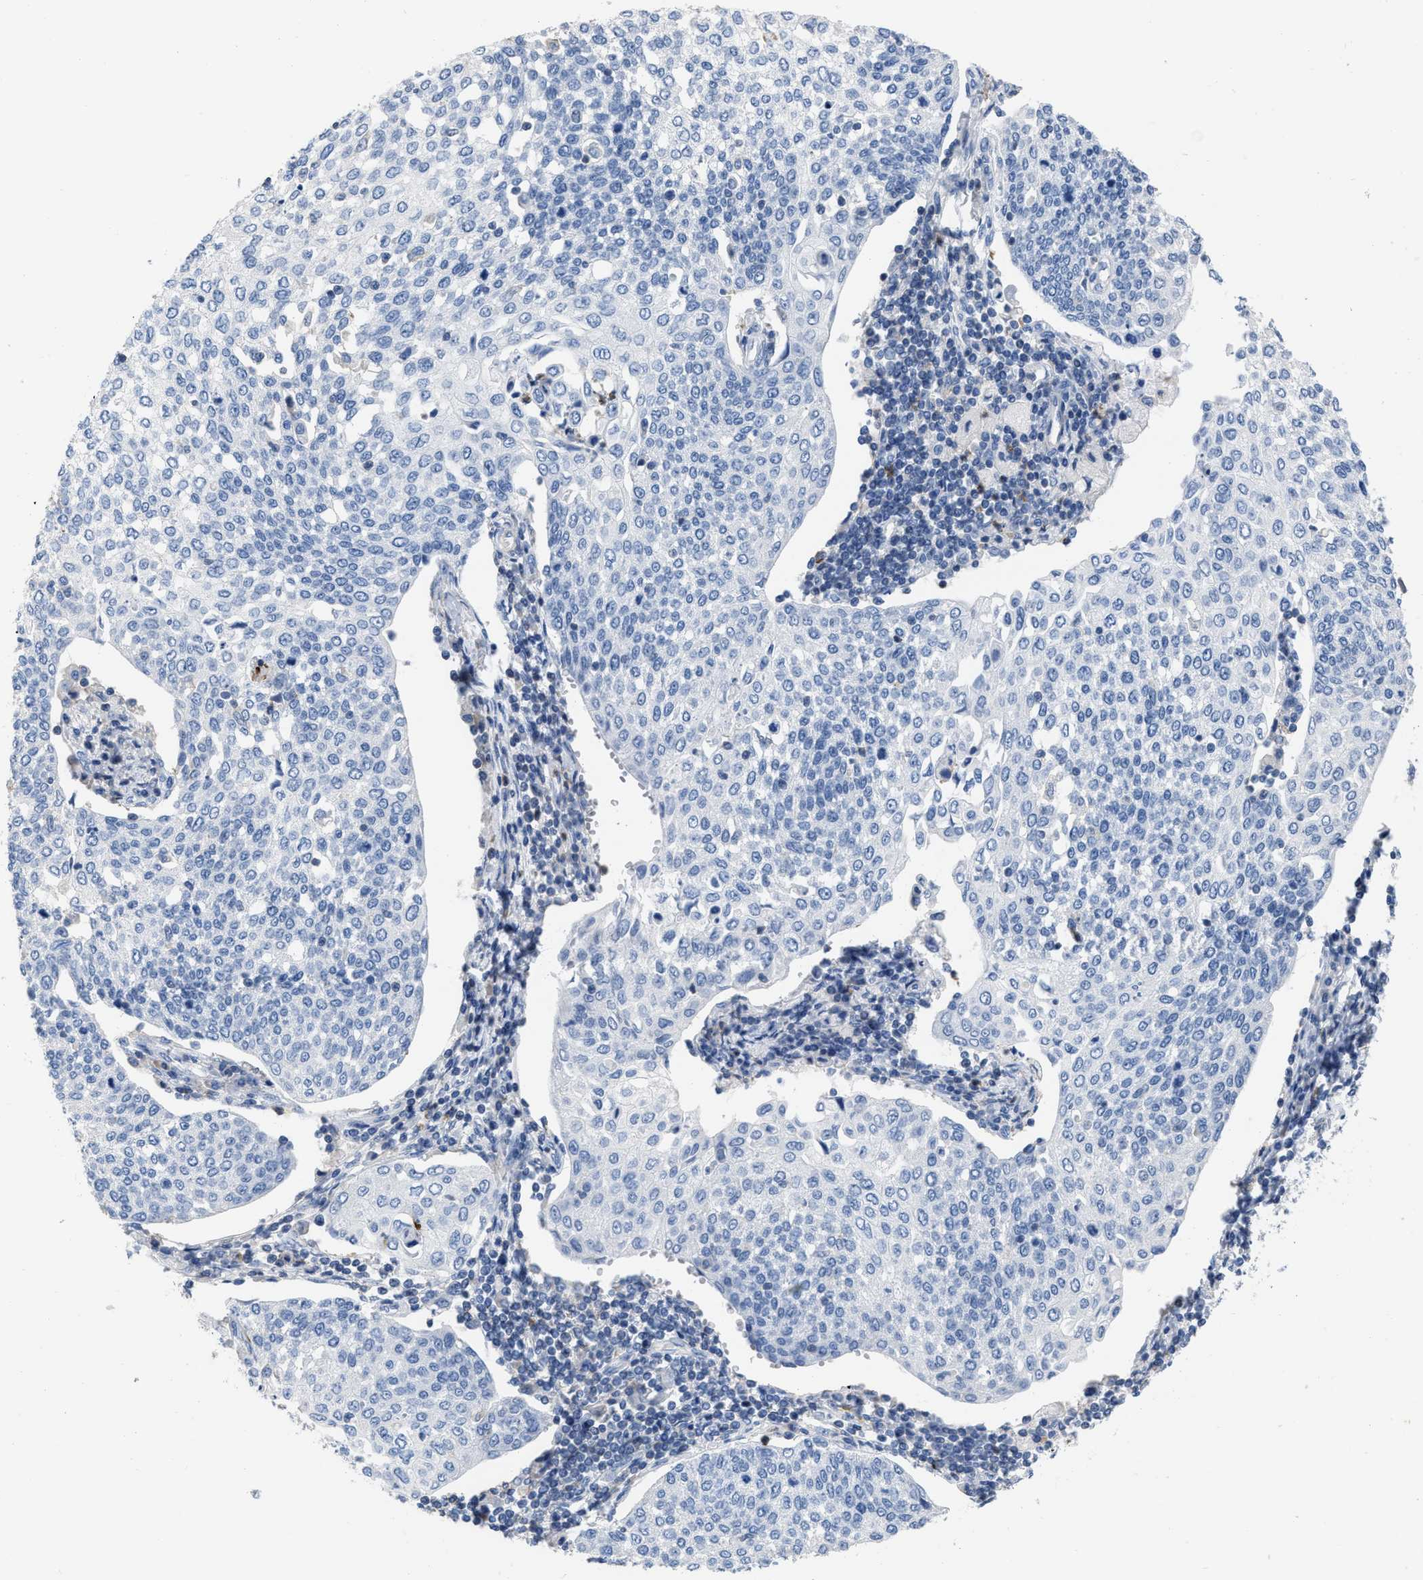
{"staining": {"intensity": "negative", "quantity": "none", "location": "none"}, "tissue": "cervical cancer", "cell_type": "Tumor cells", "image_type": "cancer", "snomed": [{"axis": "morphology", "description": "Squamous cell carcinoma, NOS"}, {"axis": "topography", "description": "Cervix"}], "caption": "An image of cervical cancer (squamous cell carcinoma) stained for a protein reveals no brown staining in tumor cells. The staining was performed using DAB to visualize the protein expression in brown, while the nuclei were stained in blue with hematoxylin (Magnification: 20x).", "gene": "PRMT2", "patient": {"sex": "female", "age": 34}}